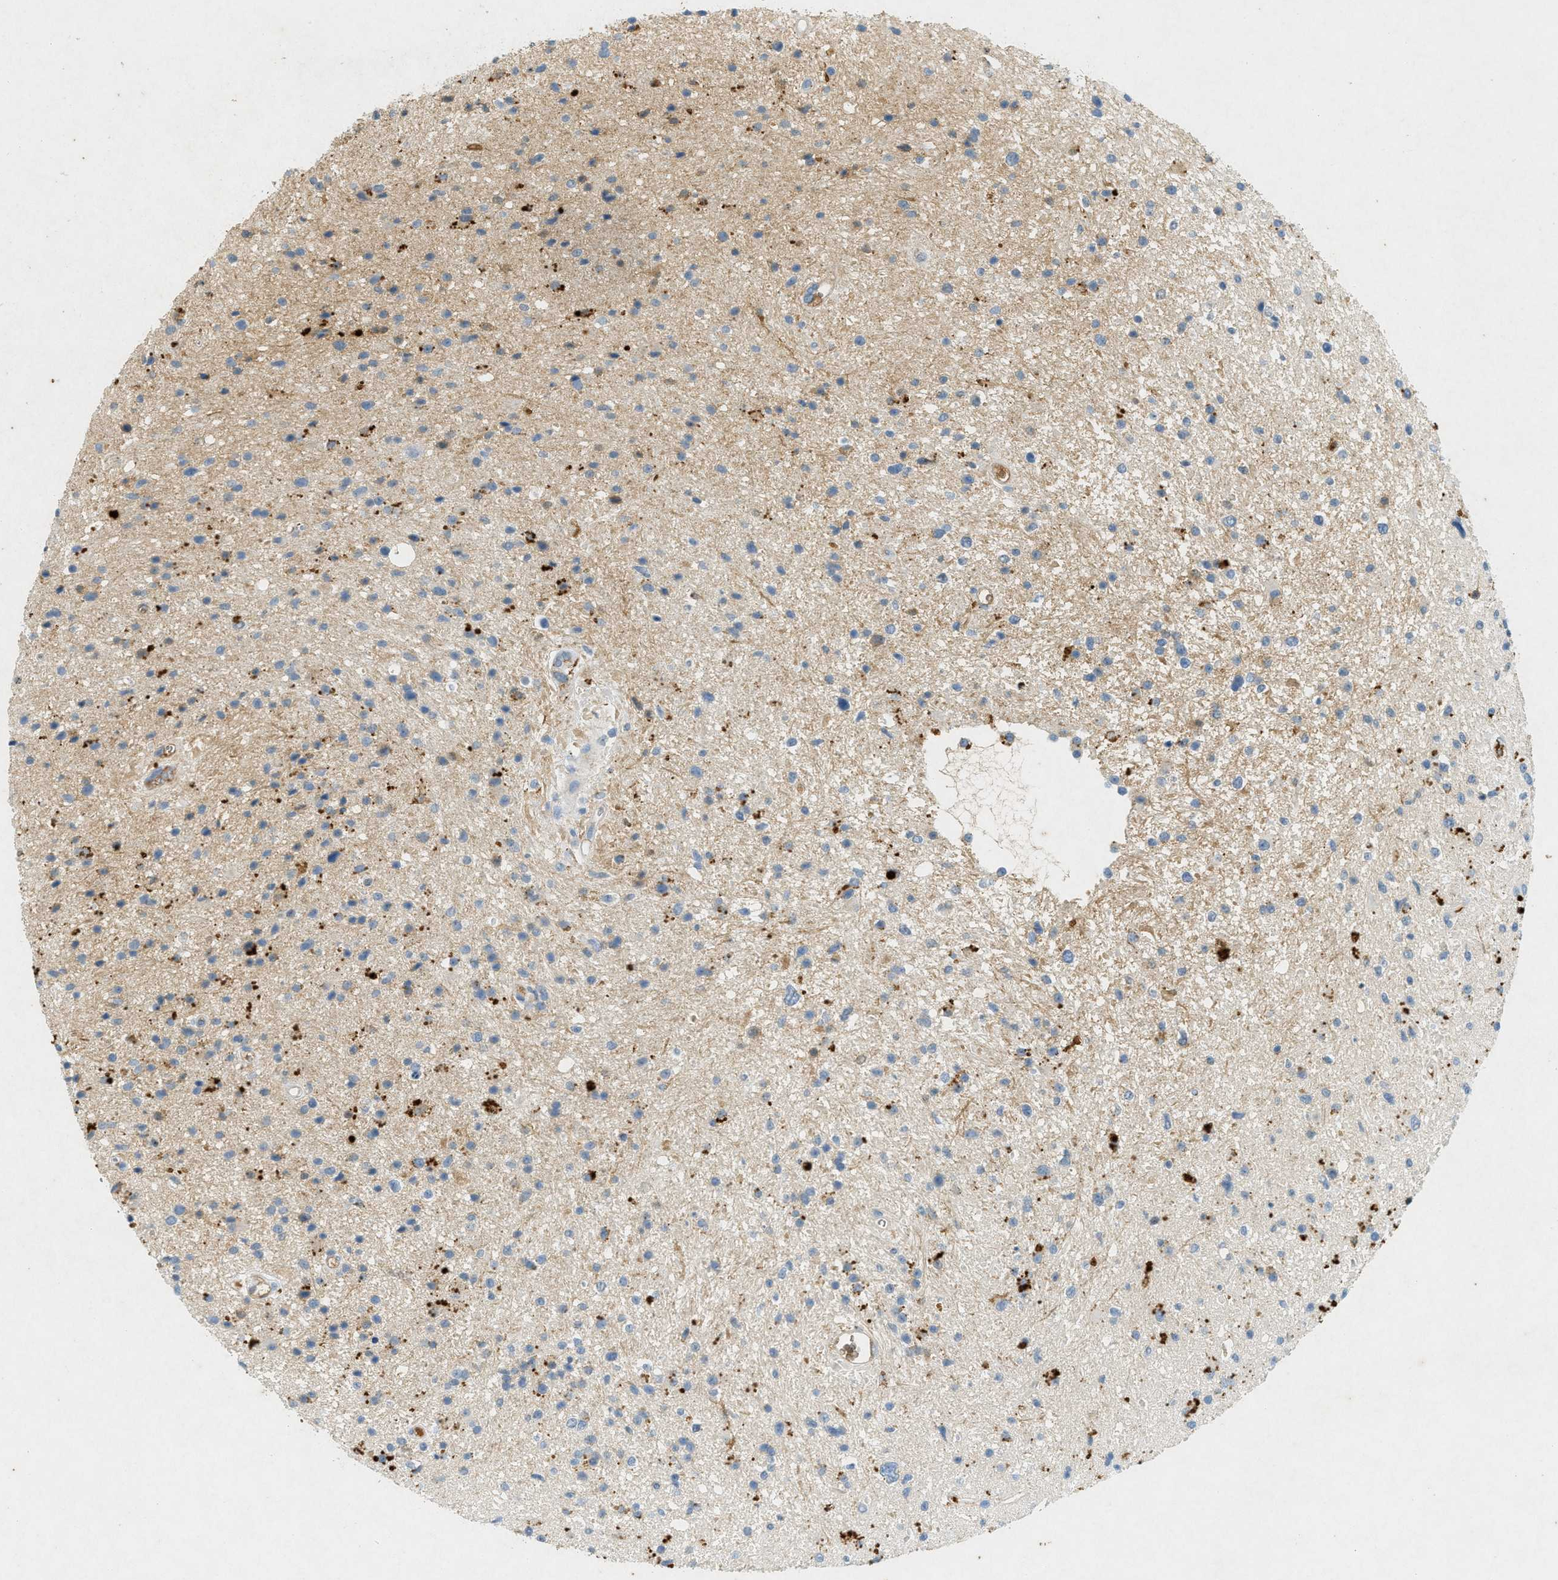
{"staining": {"intensity": "negative", "quantity": "none", "location": "none"}, "tissue": "glioma", "cell_type": "Tumor cells", "image_type": "cancer", "snomed": [{"axis": "morphology", "description": "Glioma, malignant, High grade"}, {"axis": "topography", "description": "Brain"}], "caption": "This histopathology image is of glioma stained with immunohistochemistry to label a protein in brown with the nuclei are counter-stained blue. There is no staining in tumor cells.", "gene": "F2", "patient": {"sex": "male", "age": 33}}